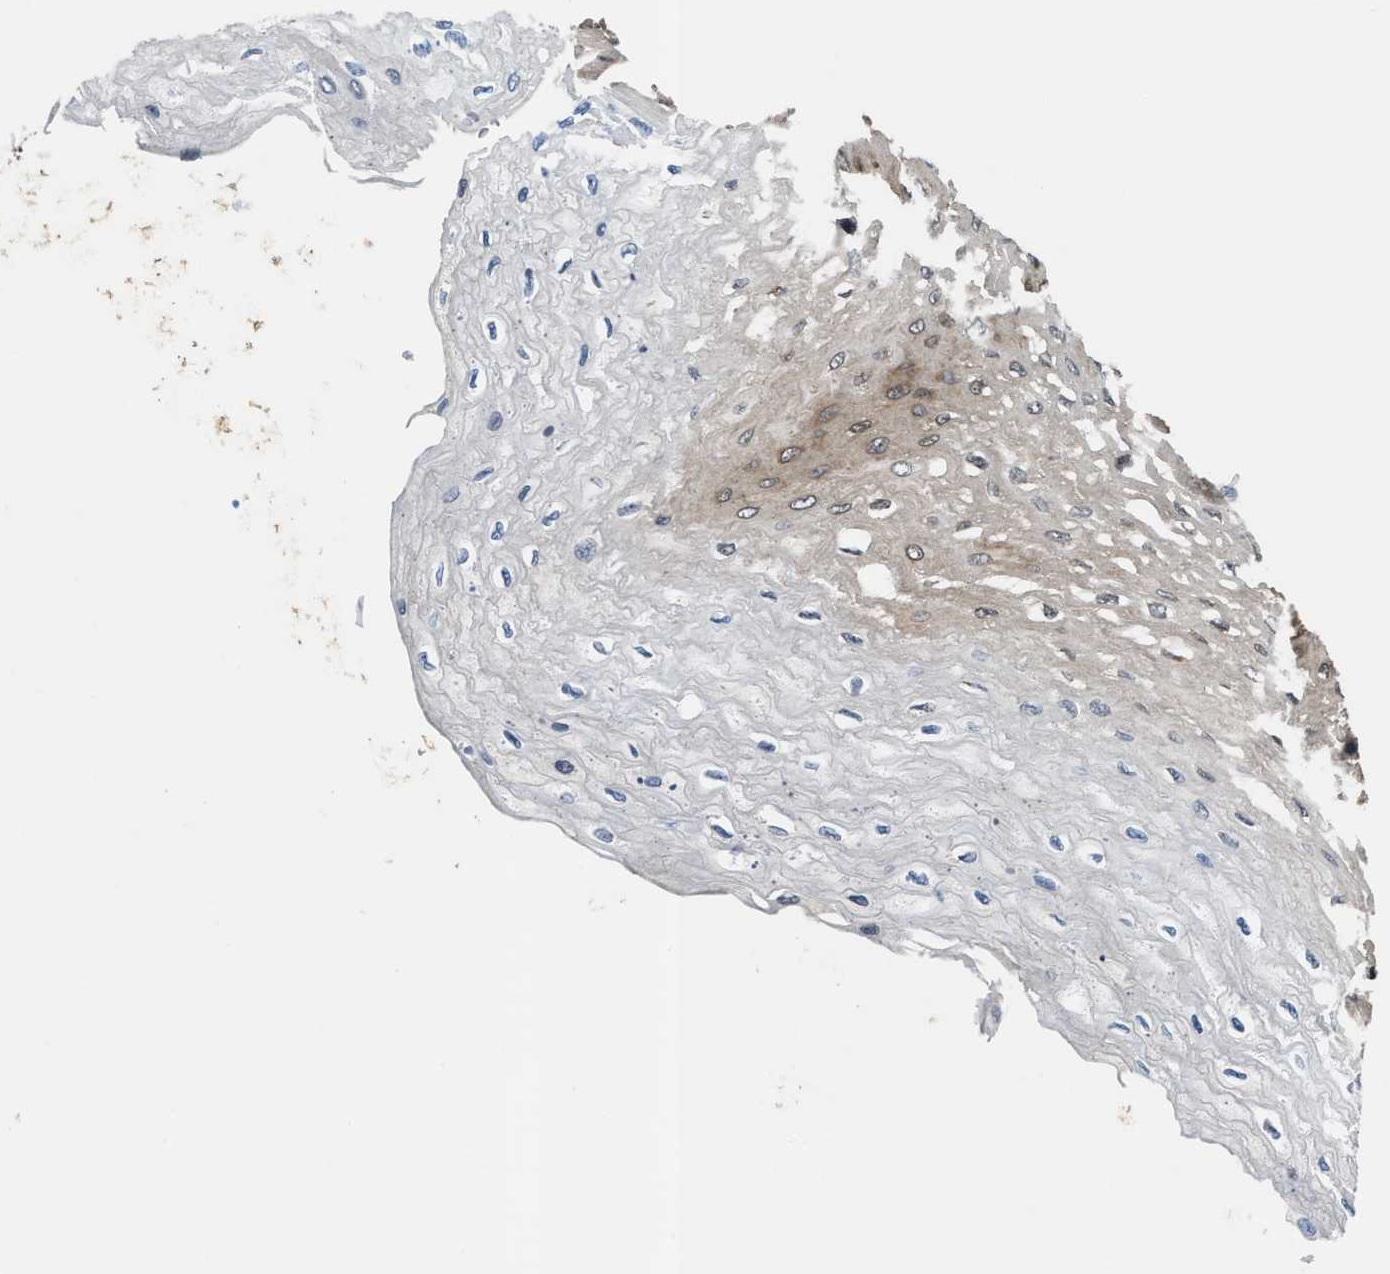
{"staining": {"intensity": "moderate", "quantity": "25%-75%", "location": "cytoplasmic/membranous"}, "tissue": "esophagus", "cell_type": "Squamous epithelial cells", "image_type": "normal", "snomed": [{"axis": "morphology", "description": "Normal tissue, NOS"}, {"axis": "topography", "description": "Esophagus"}], "caption": "Immunohistochemistry (IHC) histopathology image of normal esophagus: esophagus stained using immunohistochemistry (IHC) exhibits medium levels of moderate protein expression localized specifically in the cytoplasmic/membranous of squamous epithelial cells, appearing as a cytoplasmic/membranous brown color.", "gene": "OSTF1", "patient": {"sex": "female", "age": 72}}